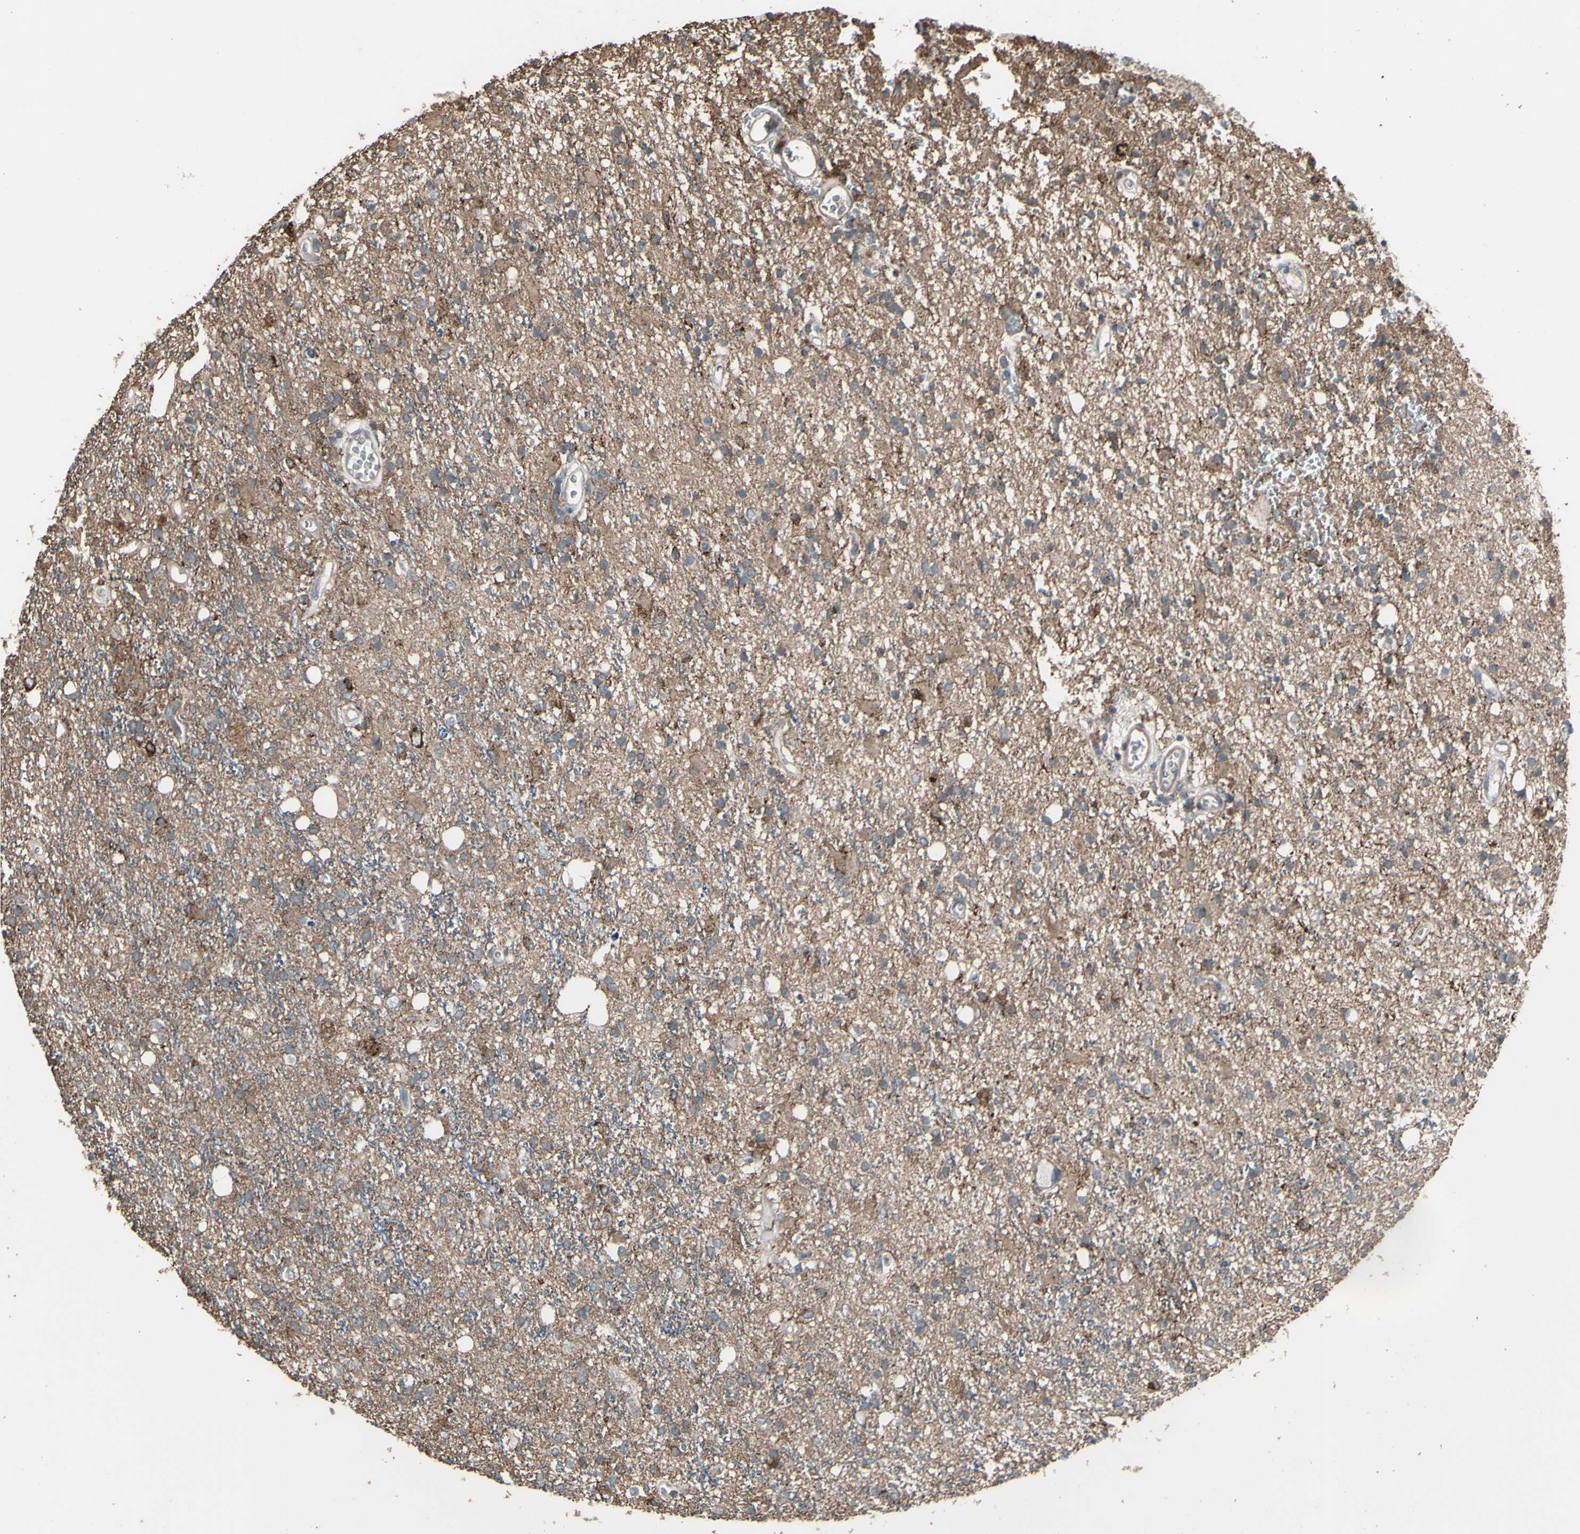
{"staining": {"intensity": "moderate", "quantity": "<25%", "location": "cytoplasmic/membranous"}, "tissue": "glioma", "cell_type": "Tumor cells", "image_type": "cancer", "snomed": [{"axis": "morphology", "description": "Glioma, malignant, High grade"}, {"axis": "topography", "description": "Brain"}], "caption": "A high-resolution photomicrograph shows immunohistochemistry staining of glioma, which shows moderate cytoplasmic/membranous staining in about <25% of tumor cells.", "gene": "SMO", "patient": {"sex": "male", "age": 47}}